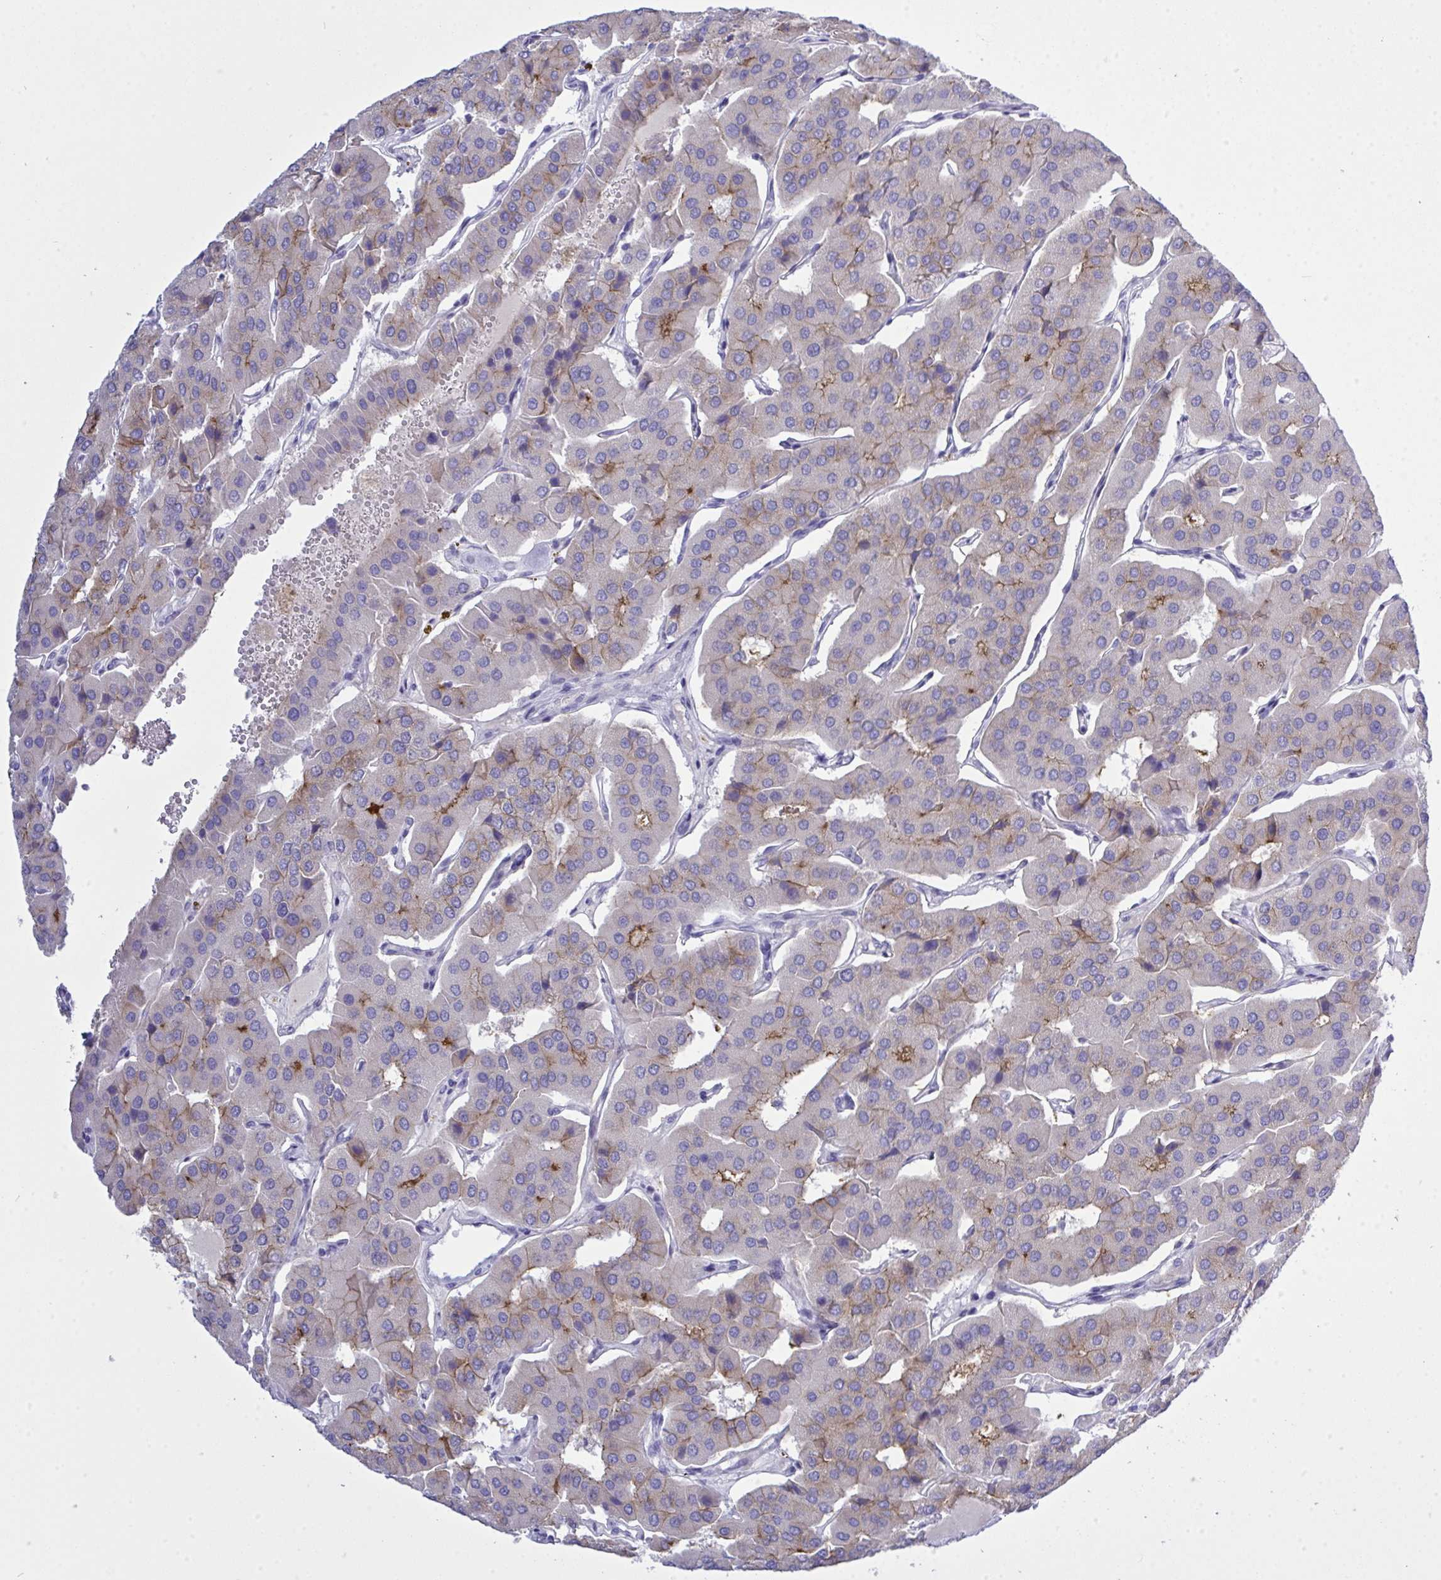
{"staining": {"intensity": "moderate", "quantity": "<25%", "location": "cytoplasmic/membranous"}, "tissue": "parathyroid gland", "cell_type": "Glandular cells", "image_type": "normal", "snomed": [{"axis": "morphology", "description": "Normal tissue, NOS"}, {"axis": "morphology", "description": "Adenoma, NOS"}, {"axis": "topography", "description": "Parathyroid gland"}], "caption": "Protein staining reveals moderate cytoplasmic/membranous positivity in about <25% of glandular cells in benign parathyroid gland.", "gene": "GLB1L2", "patient": {"sex": "female", "age": 86}}